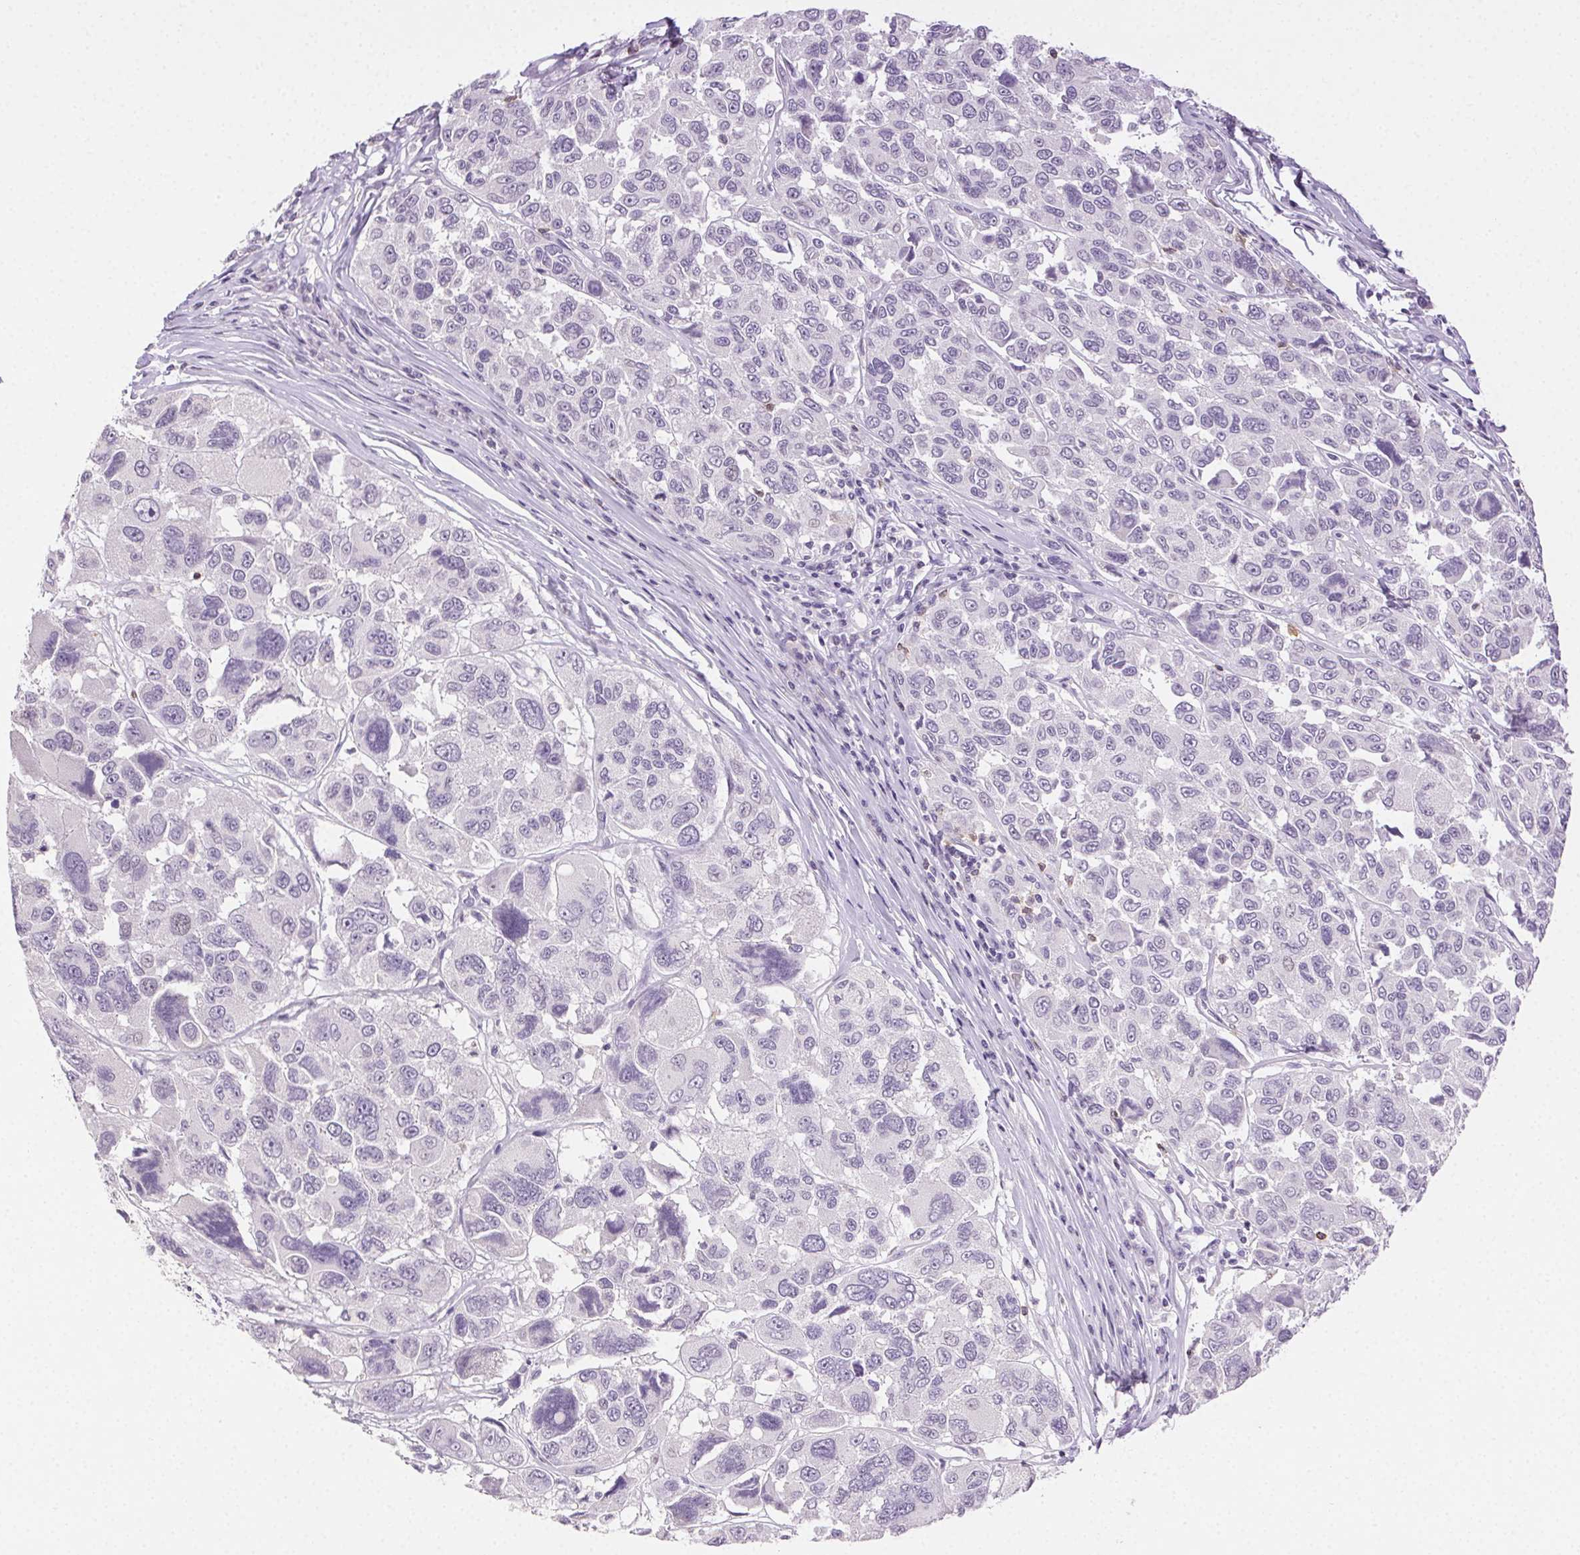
{"staining": {"intensity": "negative", "quantity": "none", "location": "none"}, "tissue": "melanoma", "cell_type": "Tumor cells", "image_type": "cancer", "snomed": [{"axis": "morphology", "description": "Malignant melanoma, NOS"}, {"axis": "topography", "description": "Skin"}], "caption": "A photomicrograph of melanoma stained for a protein demonstrates no brown staining in tumor cells. (DAB (3,3'-diaminobenzidine) immunohistochemistry with hematoxylin counter stain).", "gene": "AKAP5", "patient": {"sex": "female", "age": 66}}